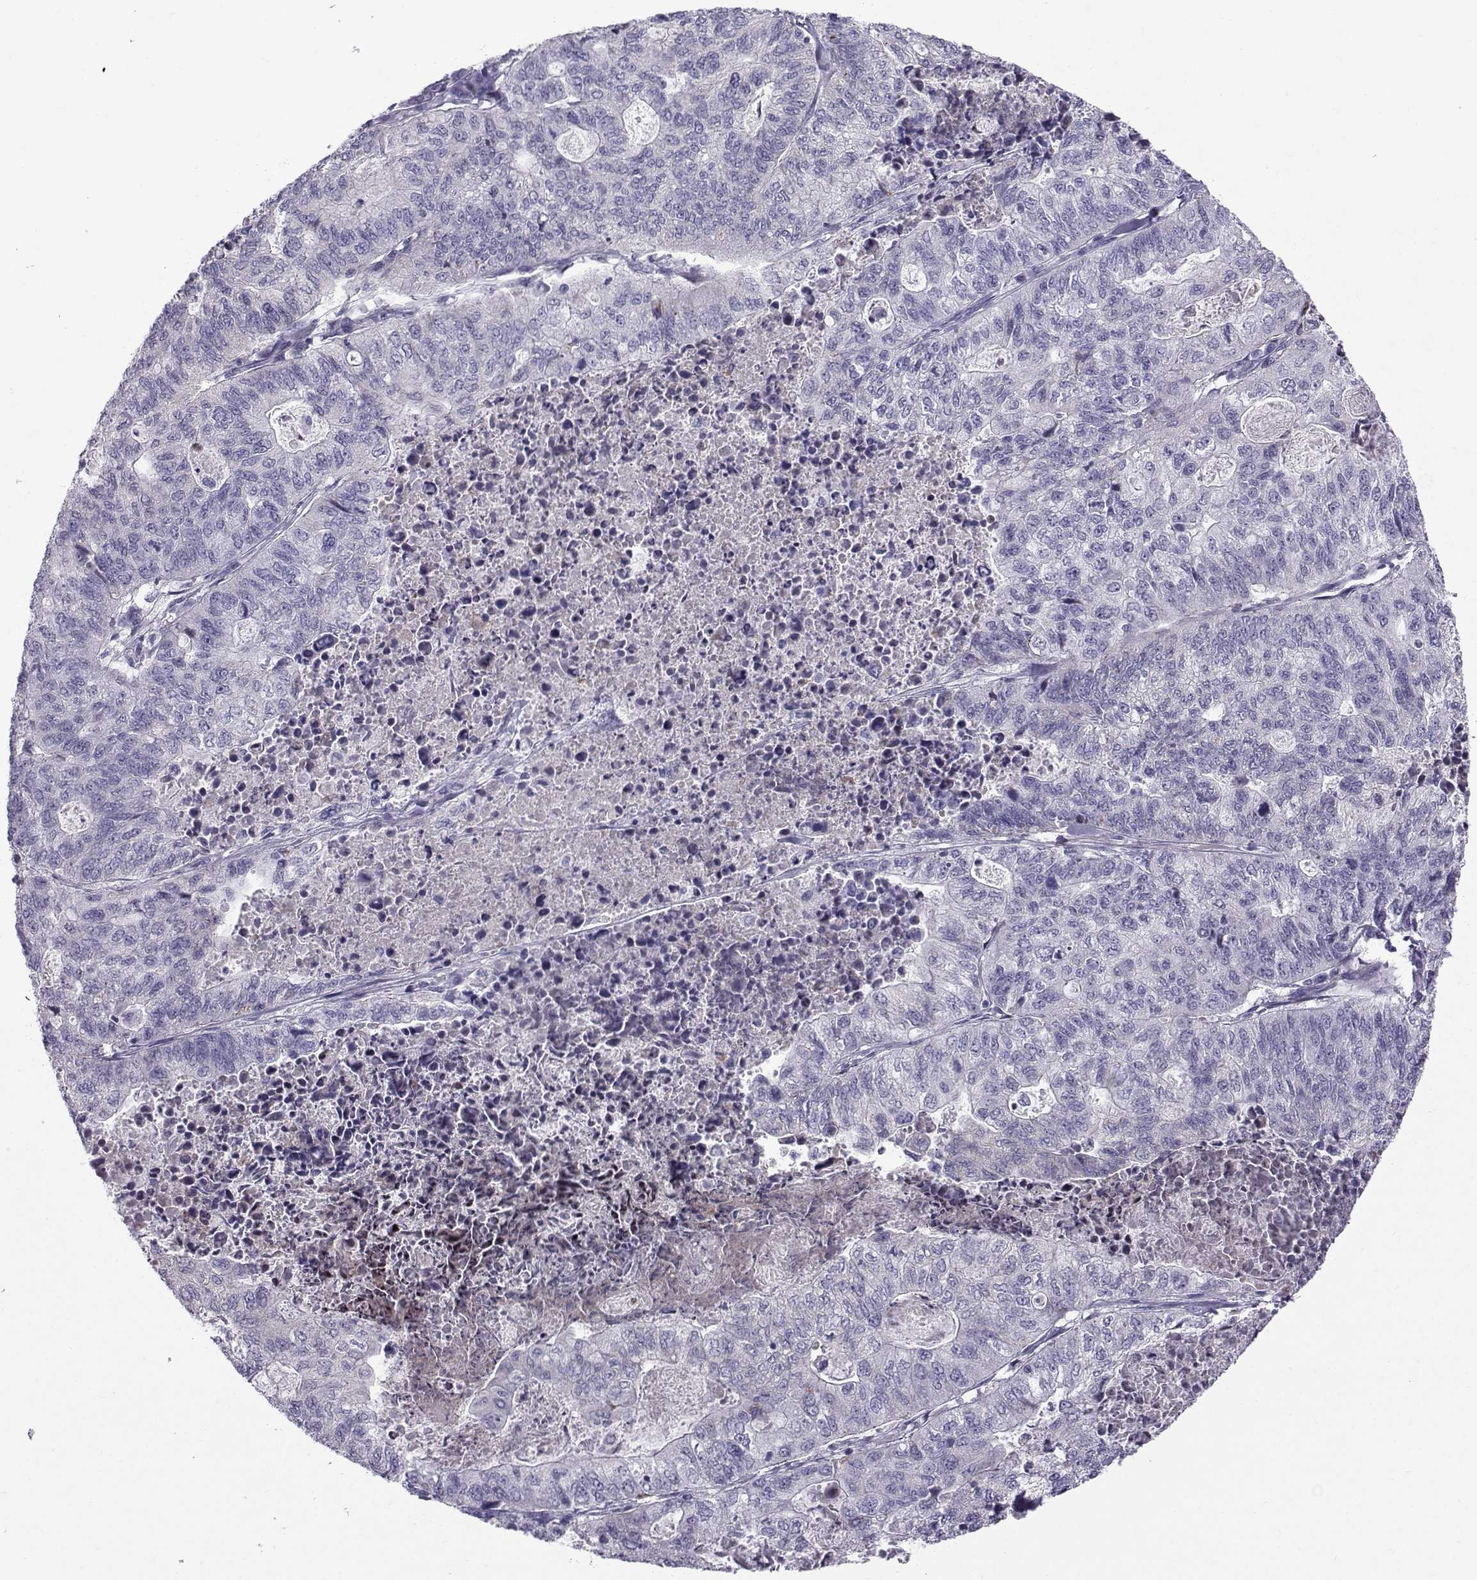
{"staining": {"intensity": "negative", "quantity": "none", "location": "none"}, "tissue": "stomach cancer", "cell_type": "Tumor cells", "image_type": "cancer", "snomed": [{"axis": "morphology", "description": "Adenocarcinoma, NOS"}, {"axis": "topography", "description": "Stomach, upper"}], "caption": "DAB (3,3'-diaminobenzidine) immunohistochemical staining of human stomach adenocarcinoma displays no significant expression in tumor cells.", "gene": "DMRT3", "patient": {"sex": "female", "age": 67}}